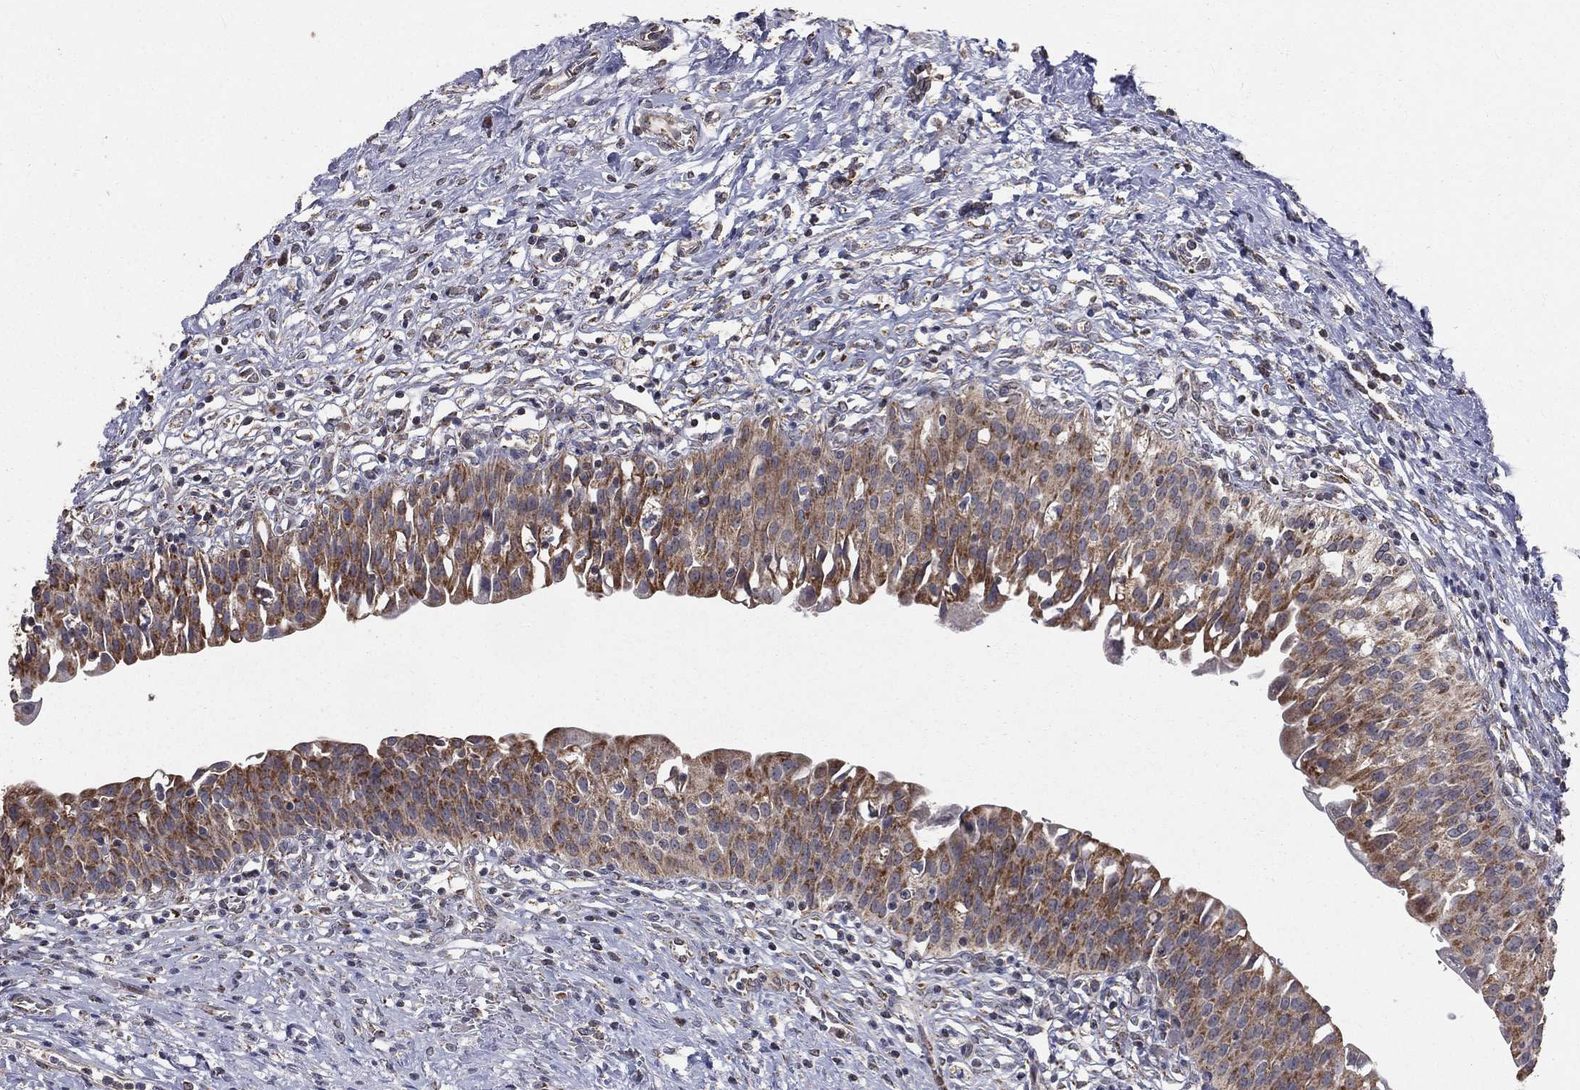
{"staining": {"intensity": "moderate", "quantity": ">75%", "location": "cytoplasmic/membranous"}, "tissue": "urinary bladder", "cell_type": "Urothelial cells", "image_type": "normal", "snomed": [{"axis": "morphology", "description": "Normal tissue, NOS"}, {"axis": "topography", "description": "Urinary bladder"}], "caption": "Urinary bladder stained with immunohistochemistry shows moderate cytoplasmic/membranous staining in approximately >75% of urothelial cells. (Stains: DAB in brown, nuclei in blue, Microscopy: brightfield microscopy at high magnification).", "gene": "MRPL46", "patient": {"sex": "male", "age": 76}}